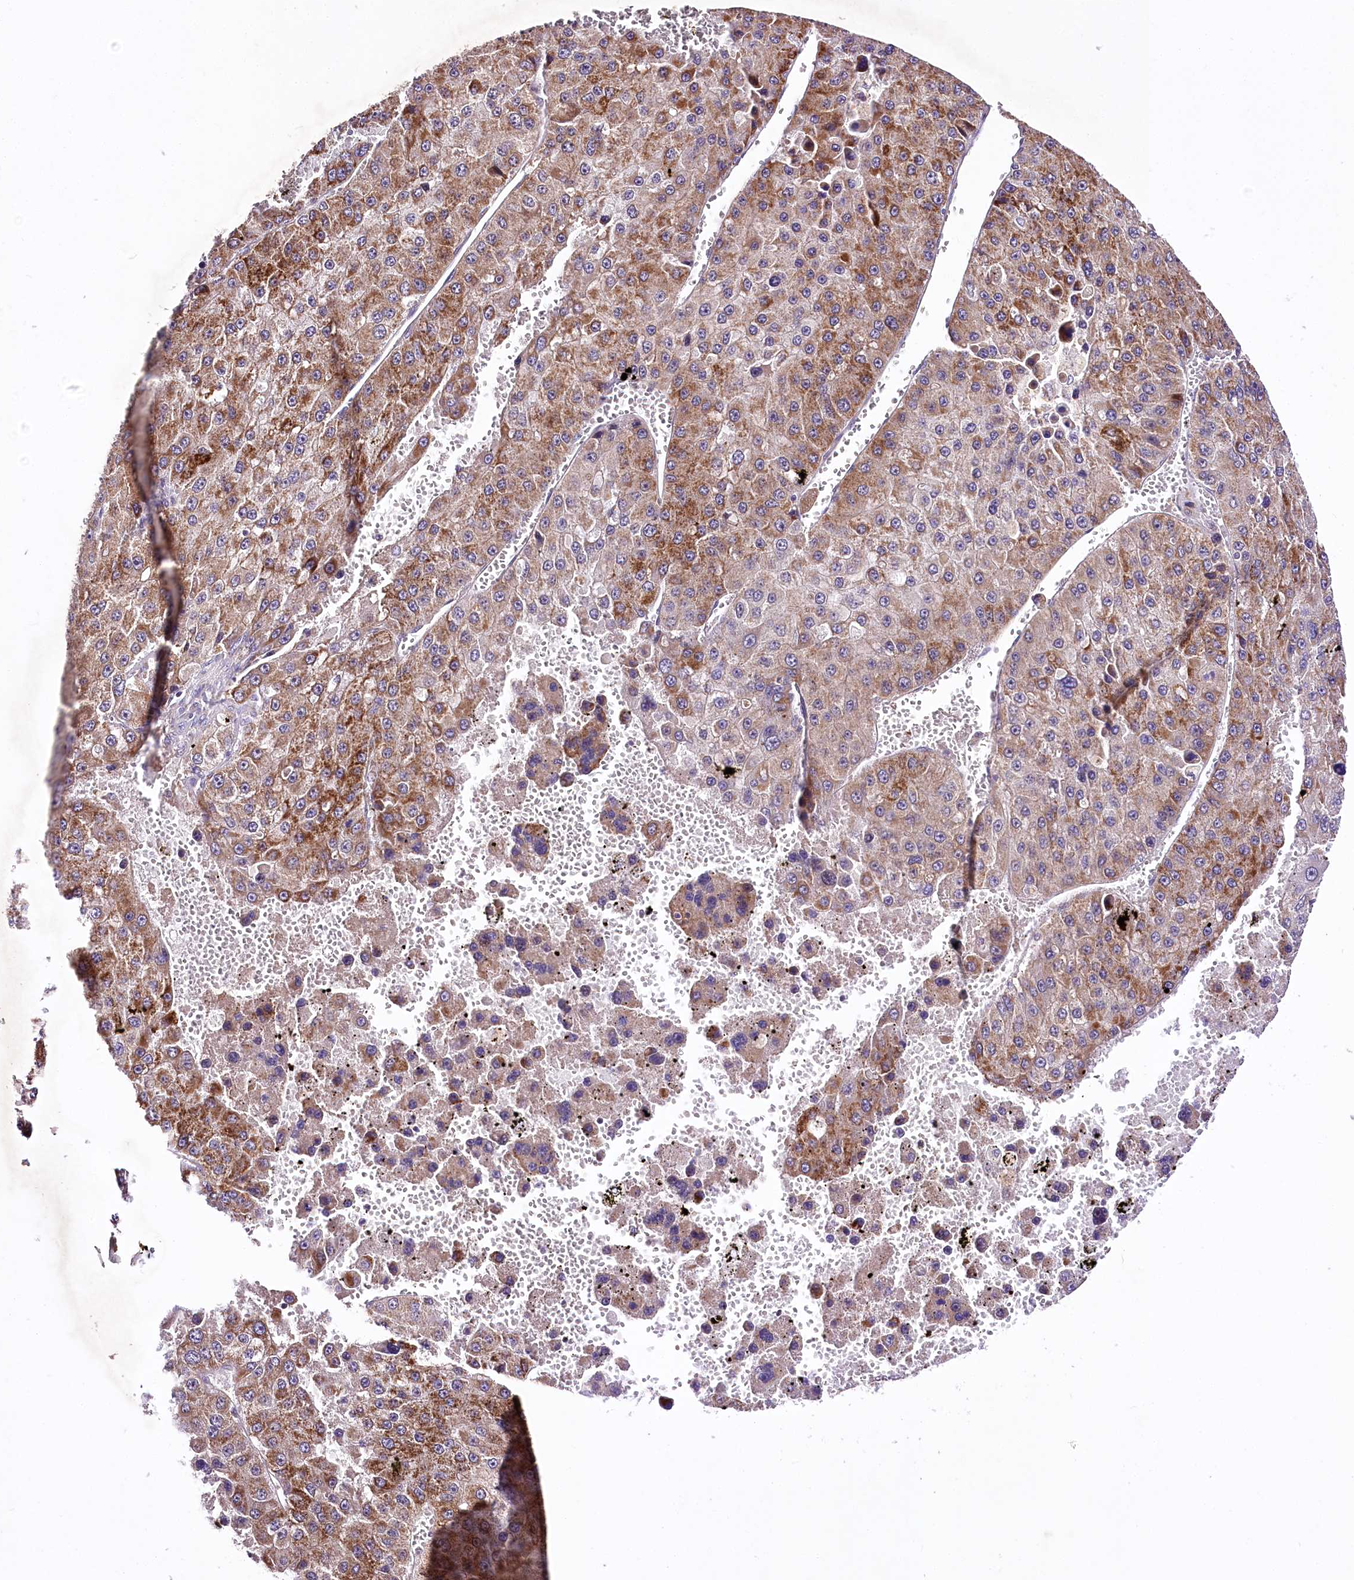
{"staining": {"intensity": "moderate", "quantity": ">75%", "location": "cytoplasmic/membranous"}, "tissue": "liver cancer", "cell_type": "Tumor cells", "image_type": "cancer", "snomed": [{"axis": "morphology", "description": "Carcinoma, Hepatocellular, NOS"}, {"axis": "topography", "description": "Liver"}], "caption": "Liver cancer tissue reveals moderate cytoplasmic/membranous expression in about >75% of tumor cells (DAB (3,3'-diaminobenzidine) = brown stain, brightfield microscopy at high magnification).", "gene": "ATE1", "patient": {"sex": "female", "age": 73}}